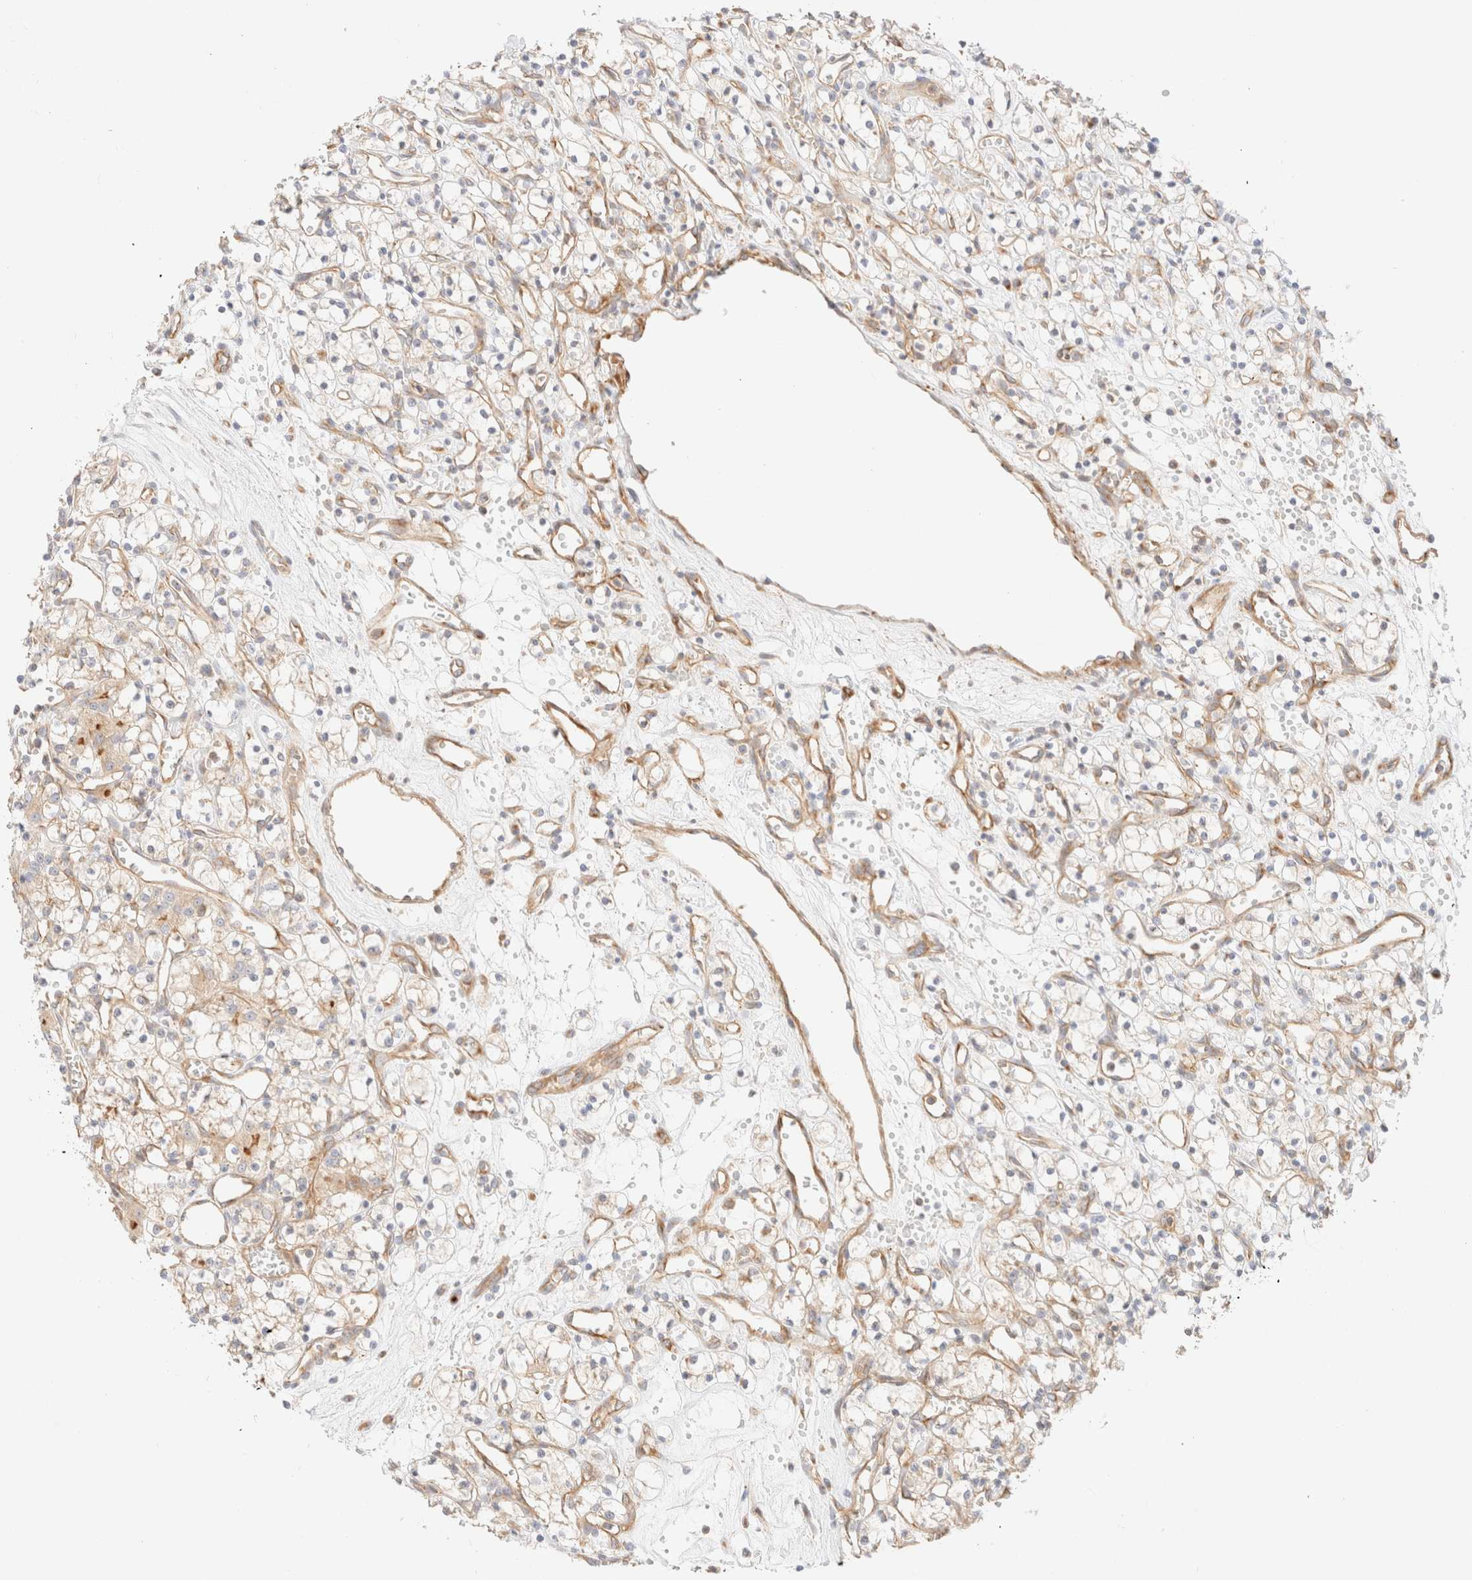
{"staining": {"intensity": "weak", "quantity": "<25%", "location": "cytoplasmic/membranous"}, "tissue": "renal cancer", "cell_type": "Tumor cells", "image_type": "cancer", "snomed": [{"axis": "morphology", "description": "Adenocarcinoma, NOS"}, {"axis": "topography", "description": "Kidney"}], "caption": "Micrograph shows no protein expression in tumor cells of renal cancer tissue.", "gene": "MYO10", "patient": {"sex": "female", "age": 59}}